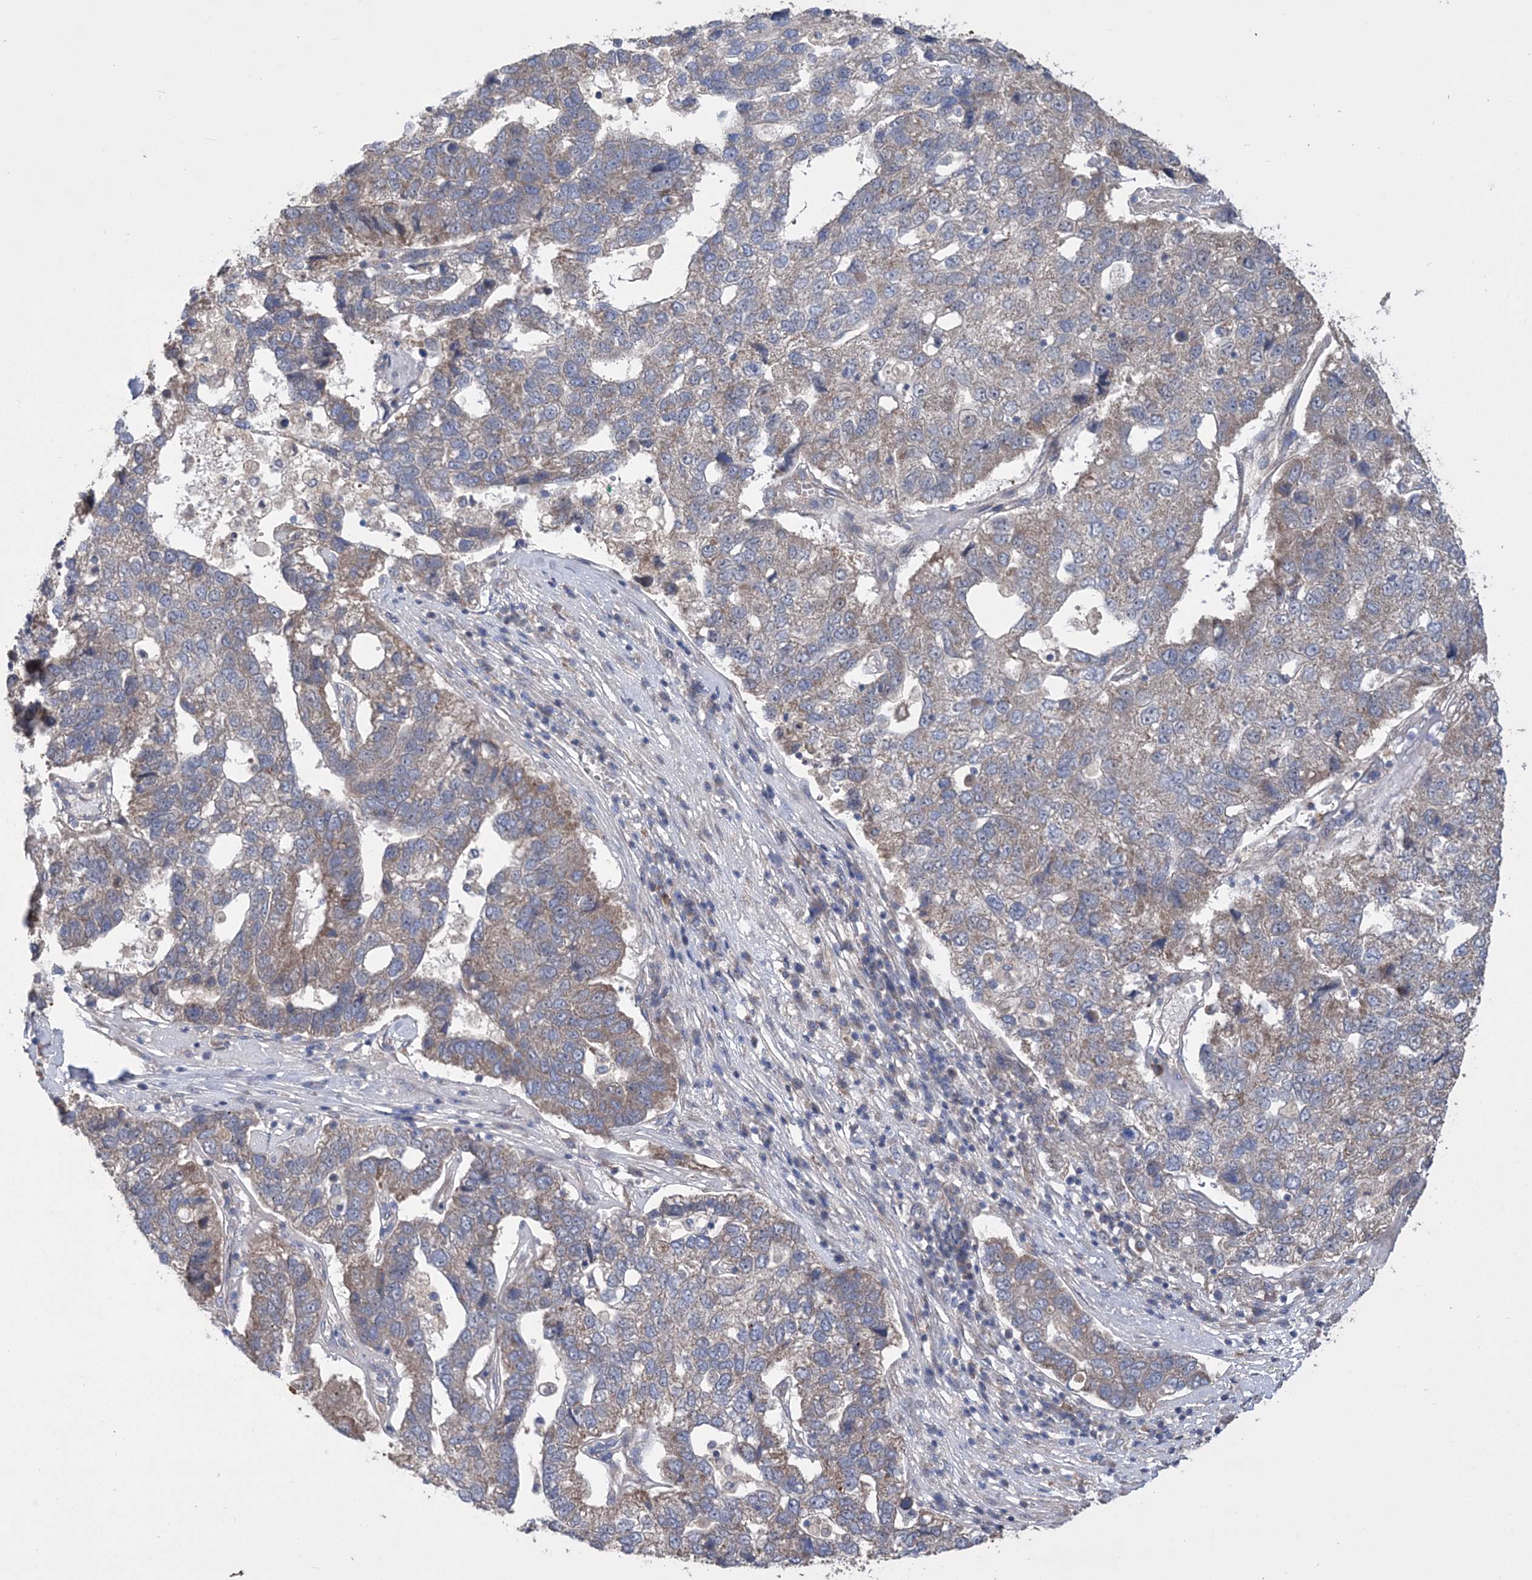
{"staining": {"intensity": "moderate", "quantity": "25%-75%", "location": "cytoplasmic/membranous"}, "tissue": "pancreatic cancer", "cell_type": "Tumor cells", "image_type": "cancer", "snomed": [{"axis": "morphology", "description": "Adenocarcinoma, NOS"}, {"axis": "topography", "description": "Pancreas"}], "caption": "Immunohistochemistry histopathology image of pancreatic adenocarcinoma stained for a protein (brown), which exhibits medium levels of moderate cytoplasmic/membranous positivity in approximately 25%-75% of tumor cells.", "gene": "MTRF1L", "patient": {"sex": "female", "age": 61}}